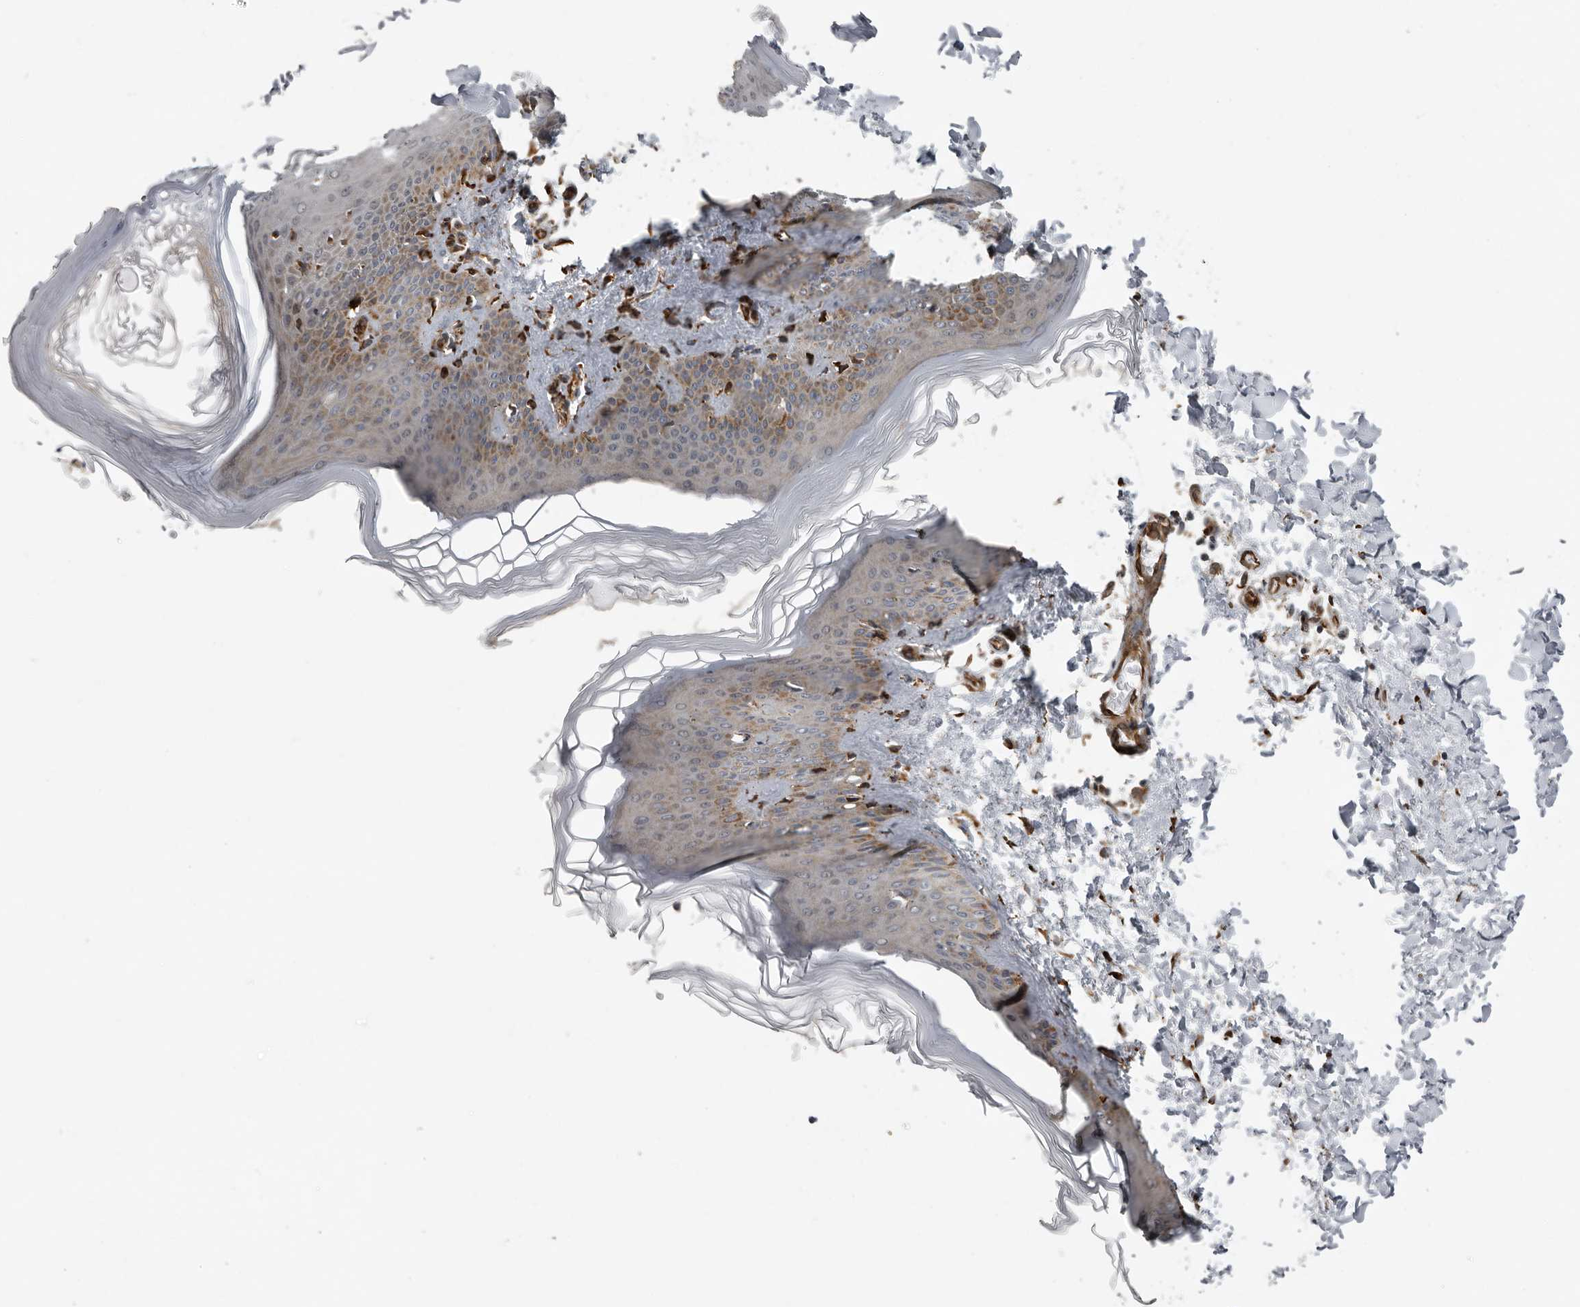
{"staining": {"intensity": "moderate", "quantity": ">75%", "location": "cytoplasmic/membranous"}, "tissue": "skin", "cell_type": "Fibroblasts", "image_type": "normal", "snomed": [{"axis": "morphology", "description": "Normal tissue, NOS"}, {"axis": "topography", "description": "Skin"}], "caption": "An image of skin stained for a protein demonstrates moderate cytoplasmic/membranous brown staining in fibroblasts. (Brightfield microscopy of DAB IHC at high magnification).", "gene": "CEP350", "patient": {"sex": "female", "age": 27}}